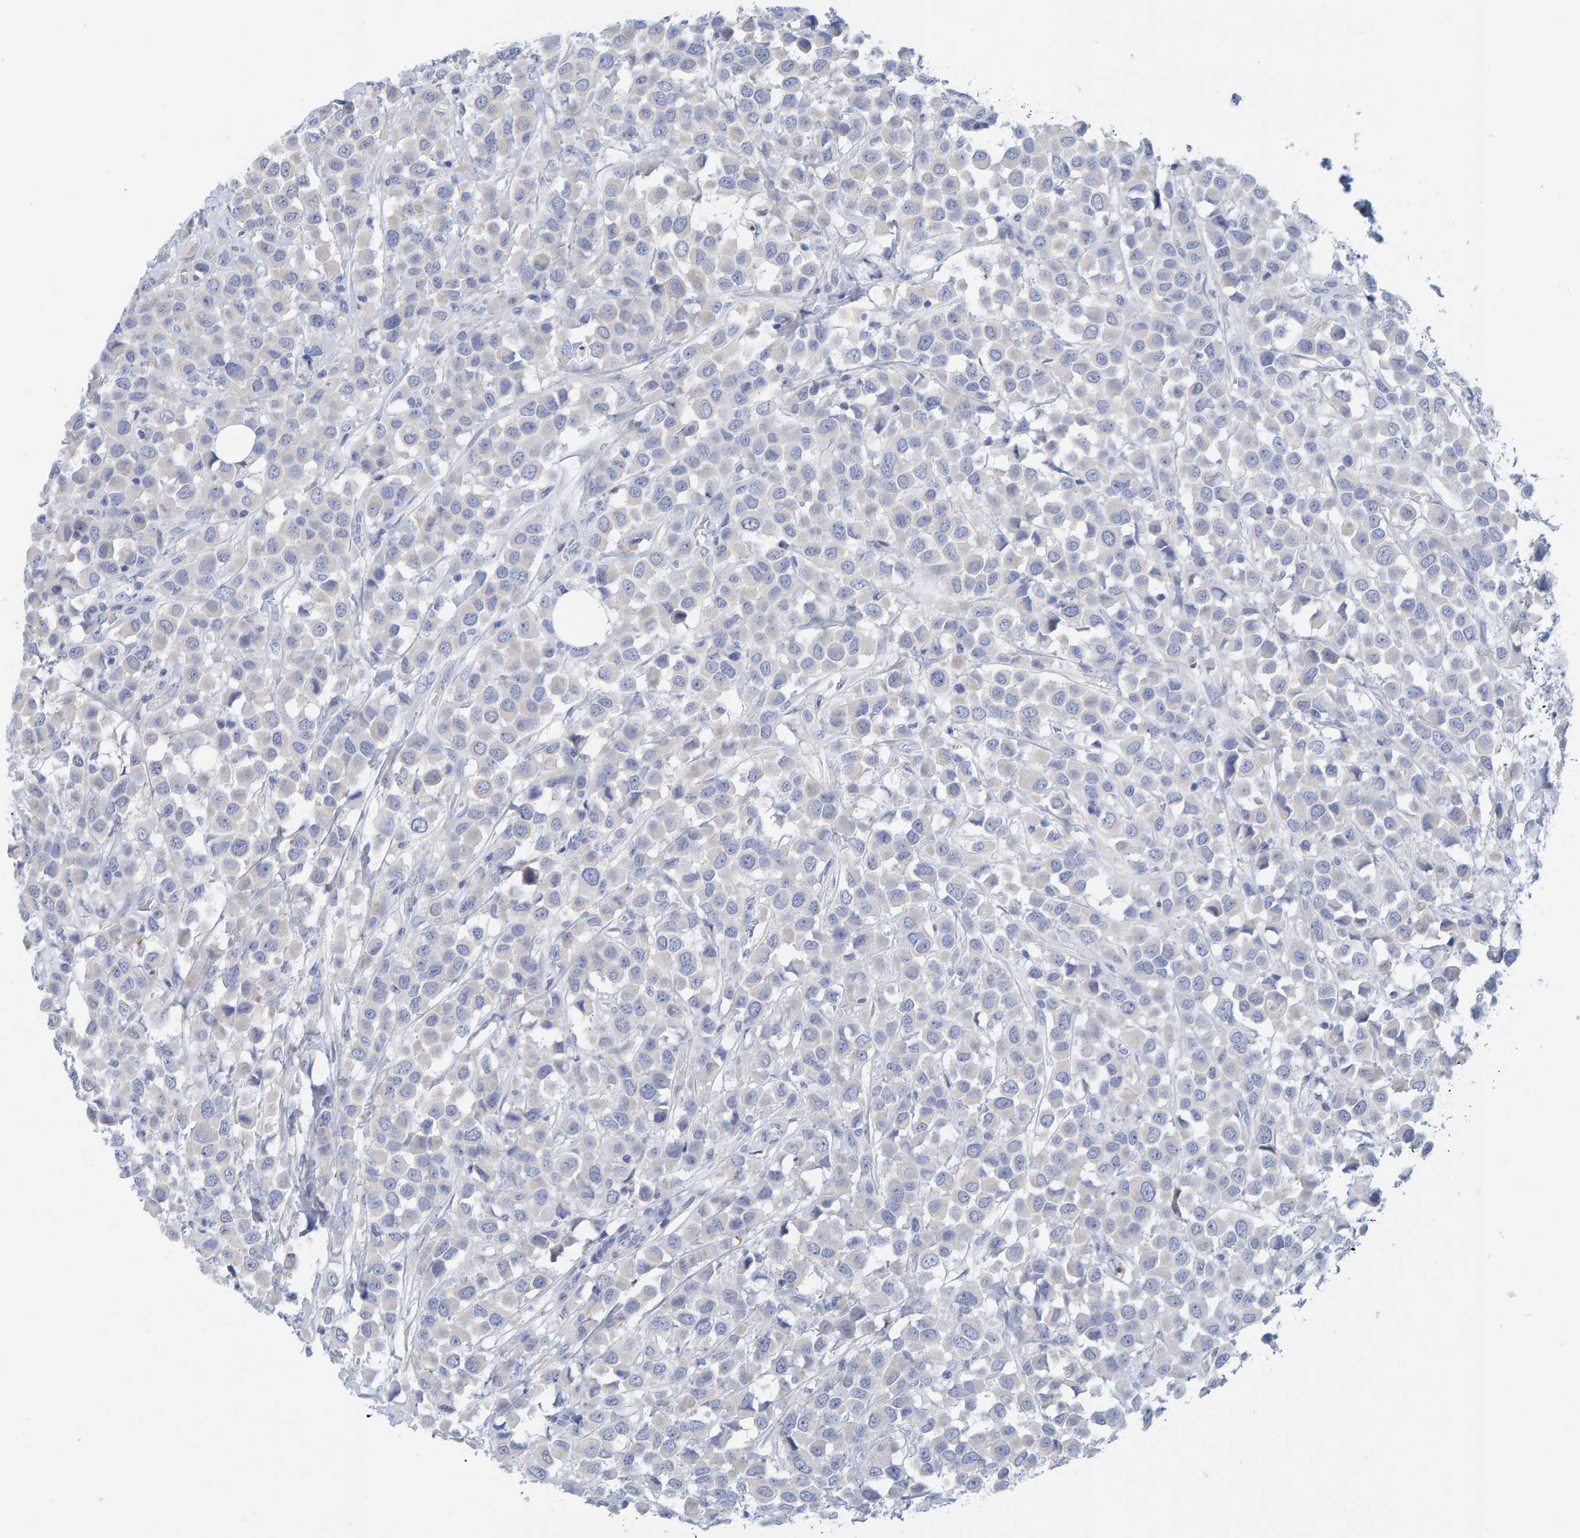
{"staining": {"intensity": "negative", "quantity": "none", "location": "none"}, "tissue": "breast cancer", "cell_type": "Tumor cells", "image_type": "cancer", "snomed": [{"axis": "morphology", "description": "Duct carcinoma"}, {"axis": "topography", "description": "Breast"}], "caption": "This is a micrograph of IHC staining of breast cancer, which shows no positivity in tumor cells.", "gene": "KLHL11", "patient": {"sex": "female", "age": 61}}